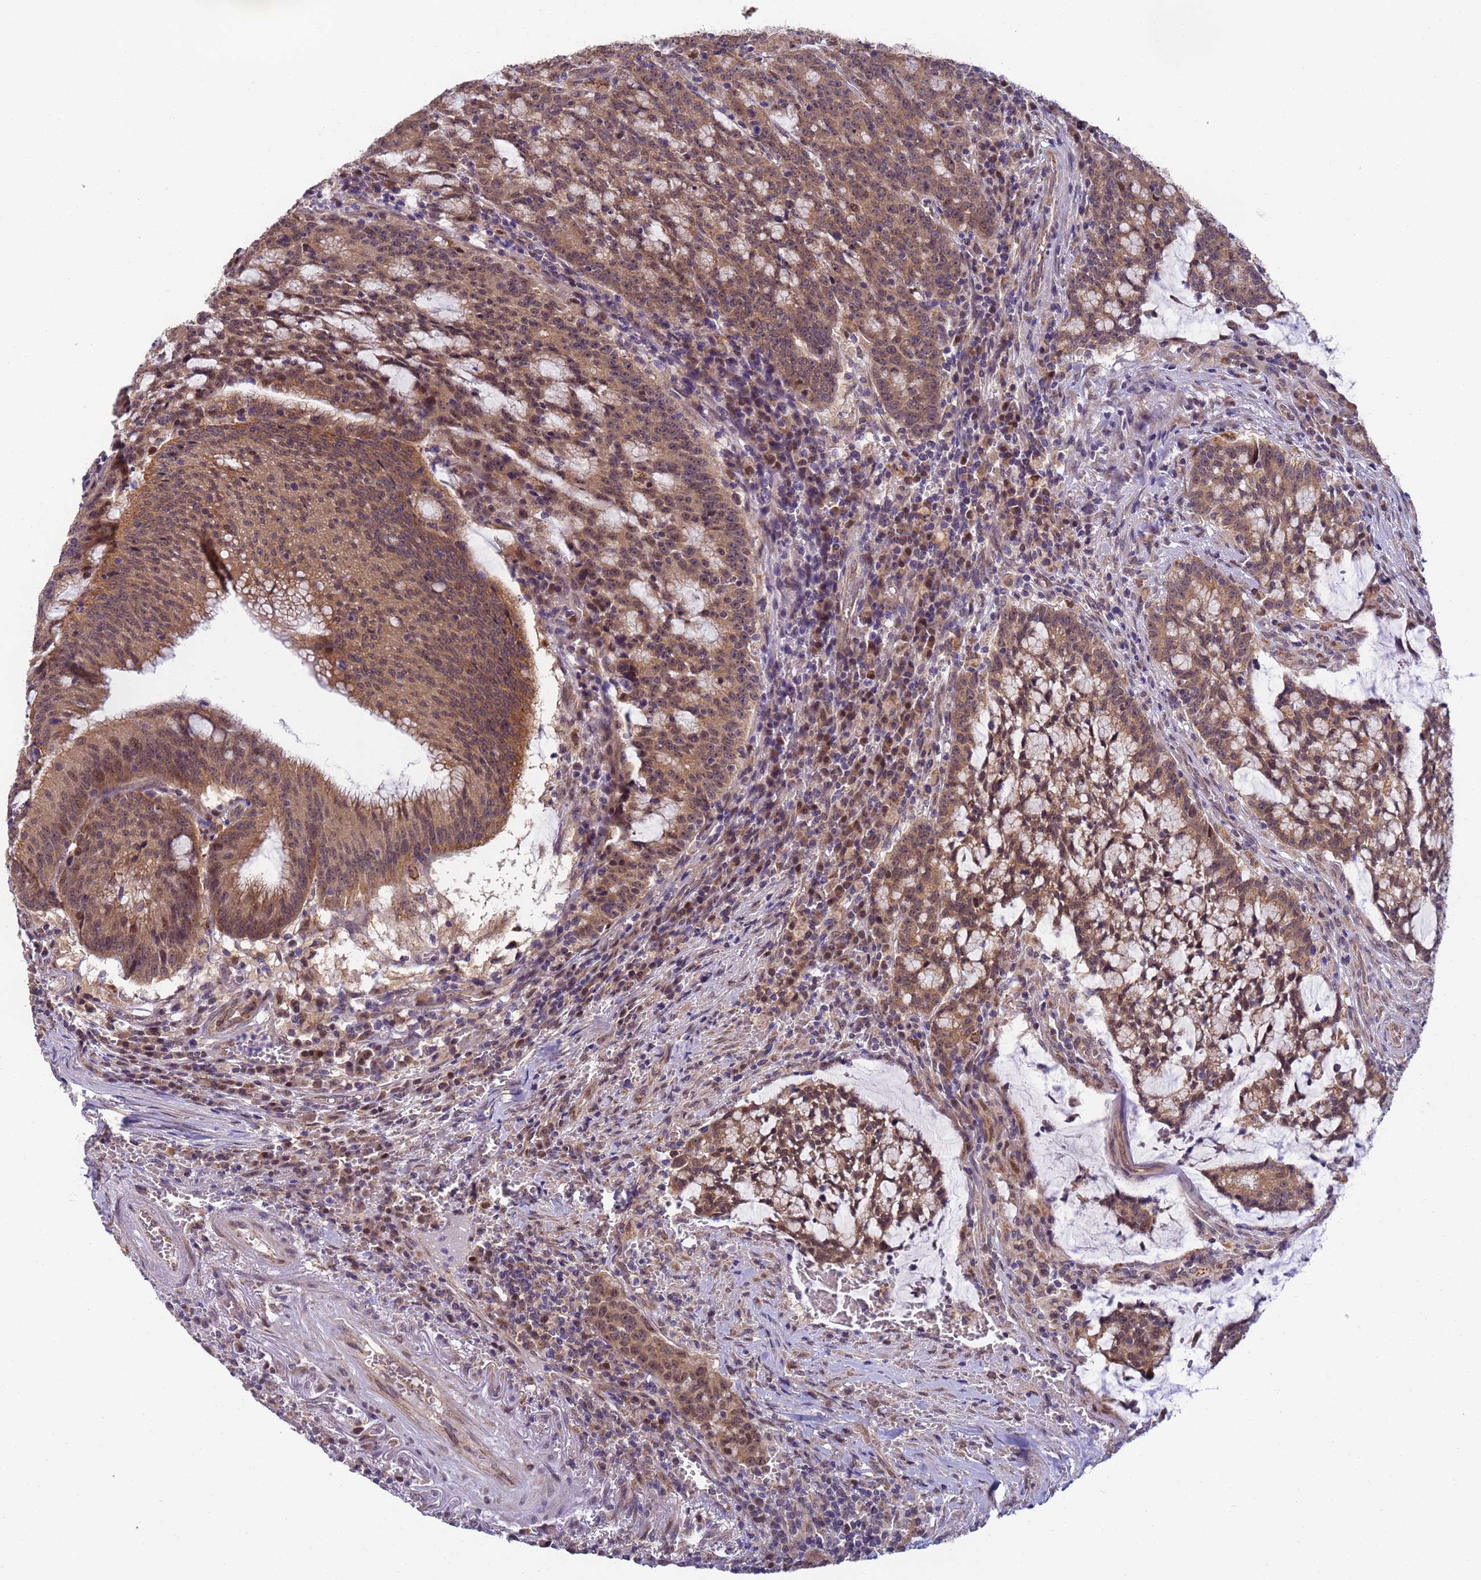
{"staining": {"intensity": "moderate", "quantity": ">75%", "location": "cytoplasmic/membranous,nuclear"}, "tissue": "colorectal cancer", "cell_type": "Tumor cells", "image_type": "cancer", "snomed": [{"axis": "morphology", "description": "Adenocarcinoma, NOS"}, {"axis": "topography", "description": "Rectum"}], "caption": "A brown stain shows moderate cytoplasmic/membranous and nuclear expression of a protein in colorectal adenocarcinoma tumor cells.", "gene": "RAPGEF3", "patient": {"sex": "female", "age": 77}}